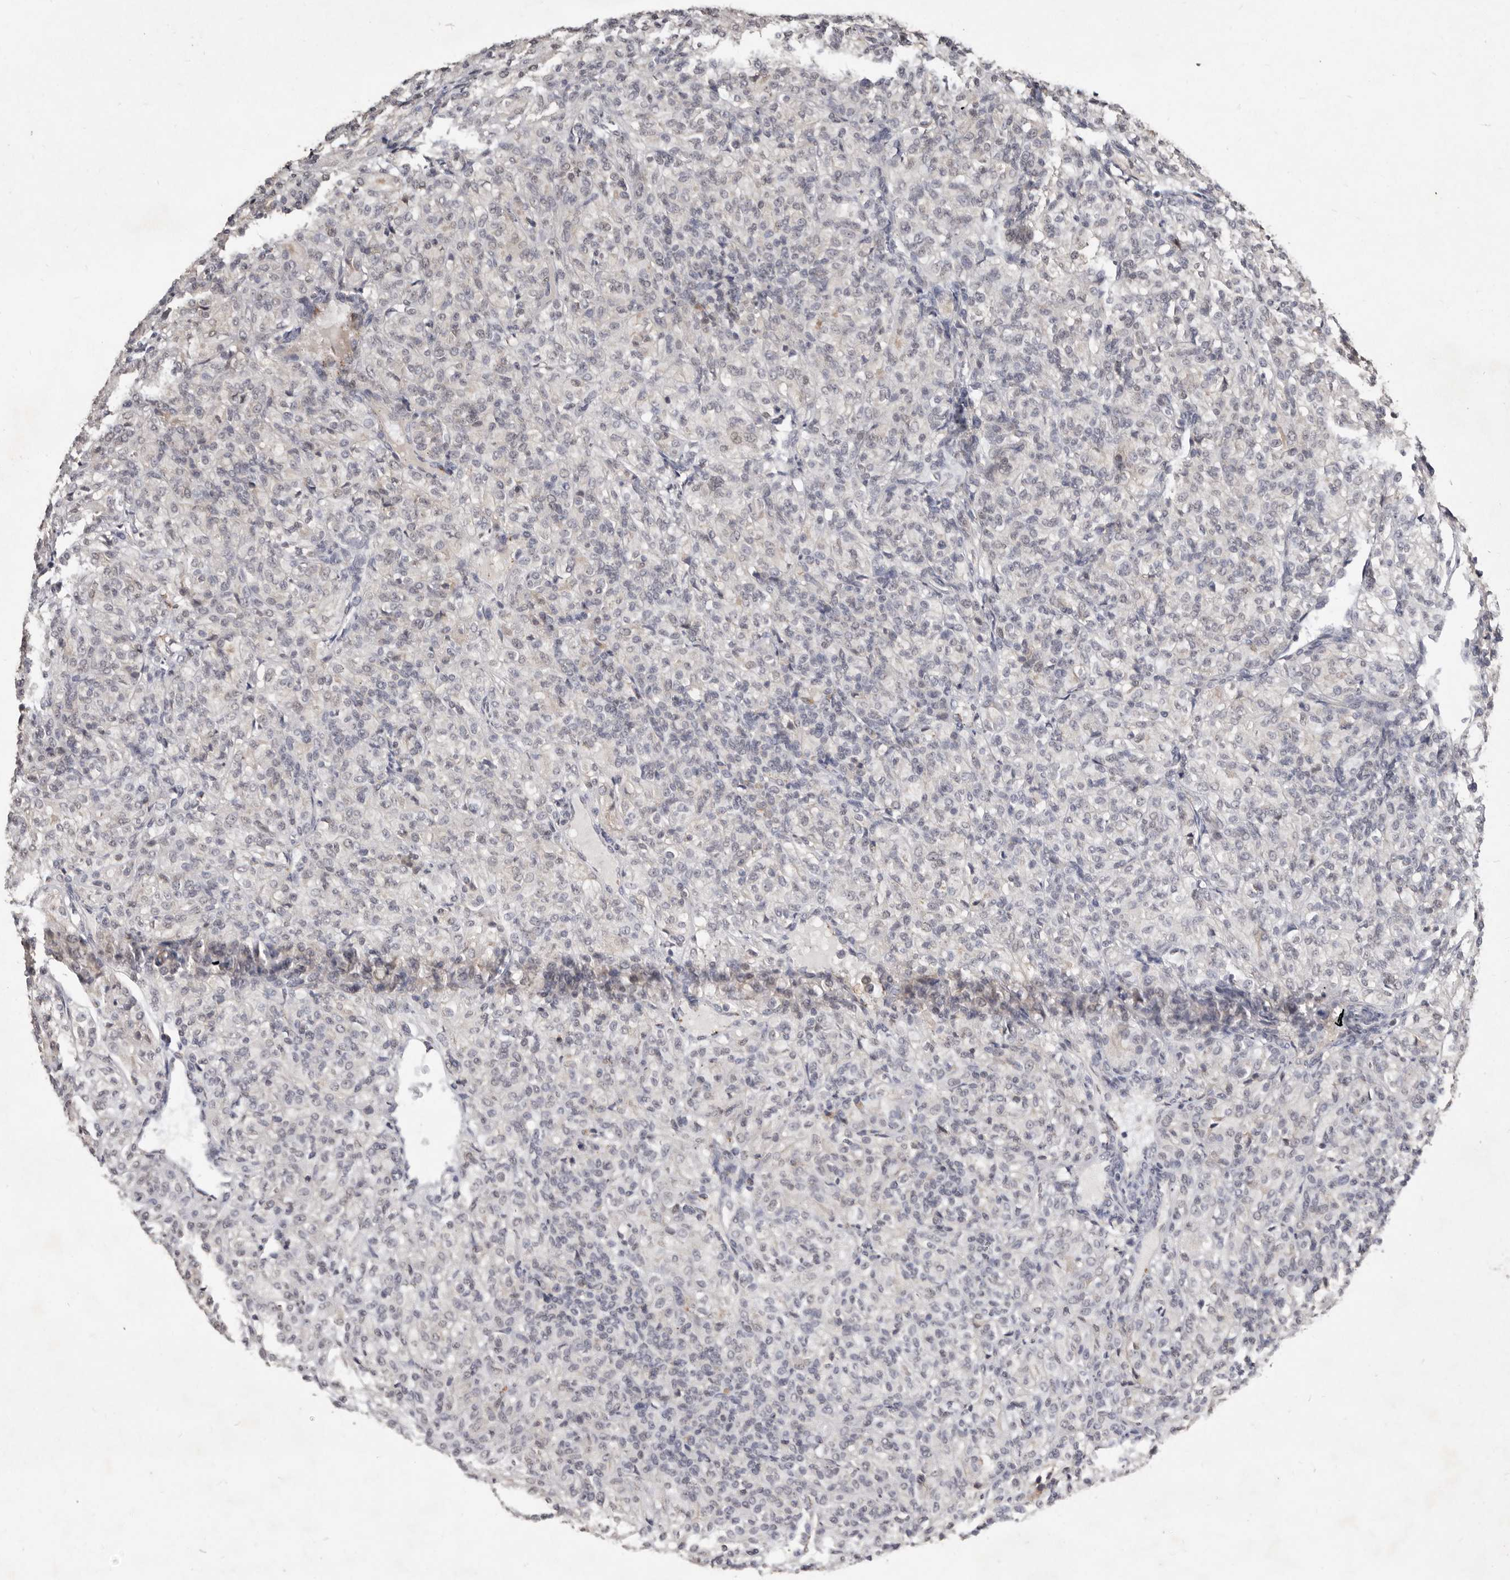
{"staining": {"intensity": "negative", "quantity": "none", "location": "none"}, "tissue": "renal cancer", "cell_type": "Tumor cells", "image_type": "cancer", "snomed": [{"axis": "morphology", "description": "Adenocarcinoma, NOS"}, {"axis": "topography", "description": "Kidney"}], "caption": "DAB immunohistochemical staining of human renal adenocarcinoma reveals no significant expression in tumor cells.", "gene": "SULT1E1", "patient": {"sex": "male", "age": 77}}